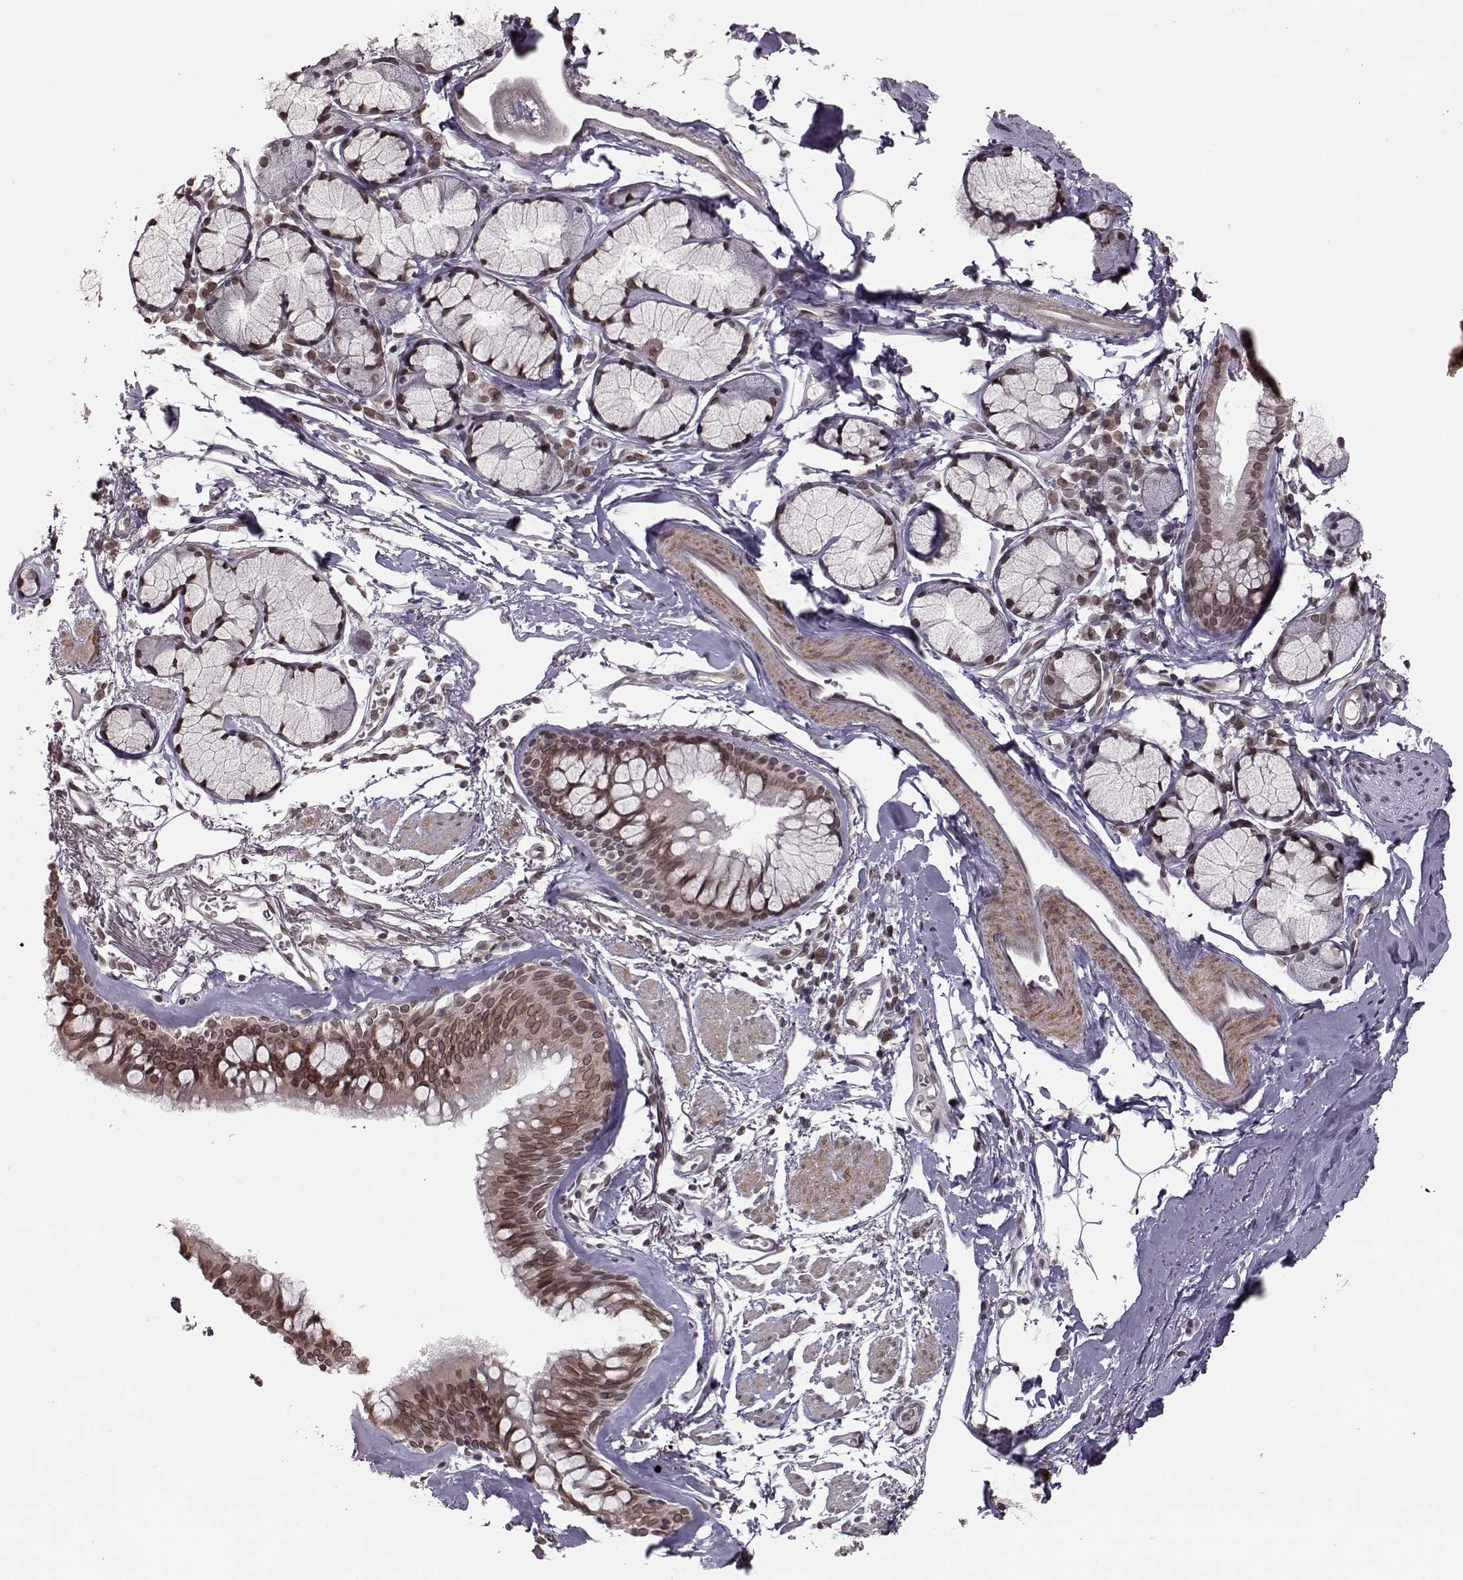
{"staining": {"intensity": "moderate", "quantity": ">75%", "location": "cytoplasmic/membranous,nuclear"}, "tissue": "bronchus", "cell_type": "Respiratory epithelial cells", "image_type": "normal", "snomed": [{"axis": "morphology", "description": "Normal tissue, NOS"}, {"axis": "topography", "description": "Lymph node"}, {"axis": "topography", "description": "Bronchus"}], "caption": "A medium amount of moderate cytoplasmic/membranous,nuclear staining is appreciated in about >75% of respiratory epithelial cells in normal bronchus. (Brightfield microscopy of DAB IHC at high magnification).", "gene": "NUP37", "patient": {"sex": "female", "age": 70}}